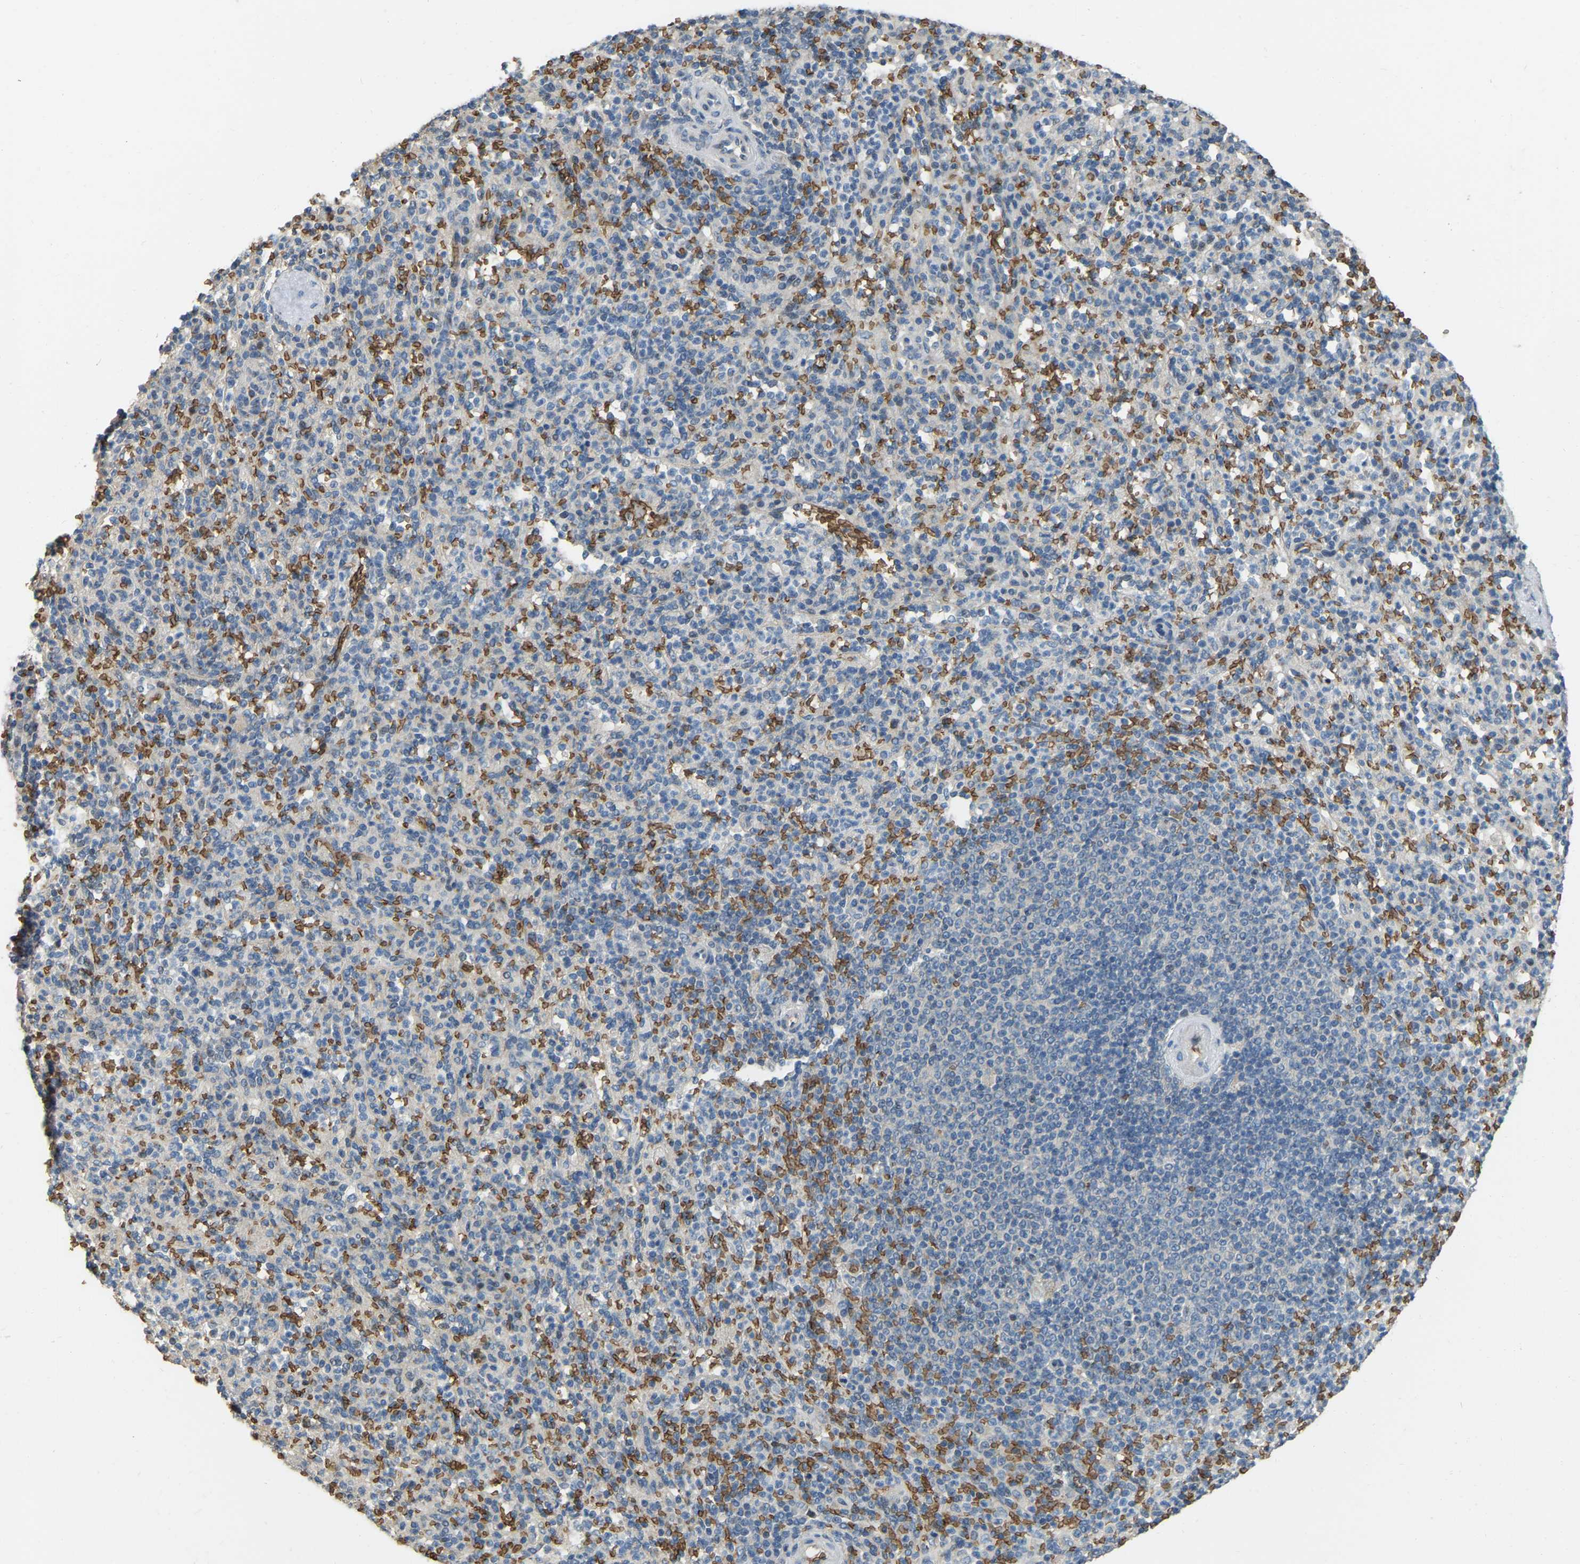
{"staining": {"intensity": "negative", "quantity": "none", "location": "none"}, "tissue": "spleen", "cell_type": "Cells in red pulp", "image_type": "normal", "snomed": [{"axis": "morphology", "description": "Normal tissue, NOS"}, {"axis": "topography", "description": "Spleen"}], "caption": "This is an IHC histopathology image of unremarkable human spleen. There is no expression in cells in red pulp.", "gene": "CFAP298", "patient": {"sex": "male", "age": 36}}